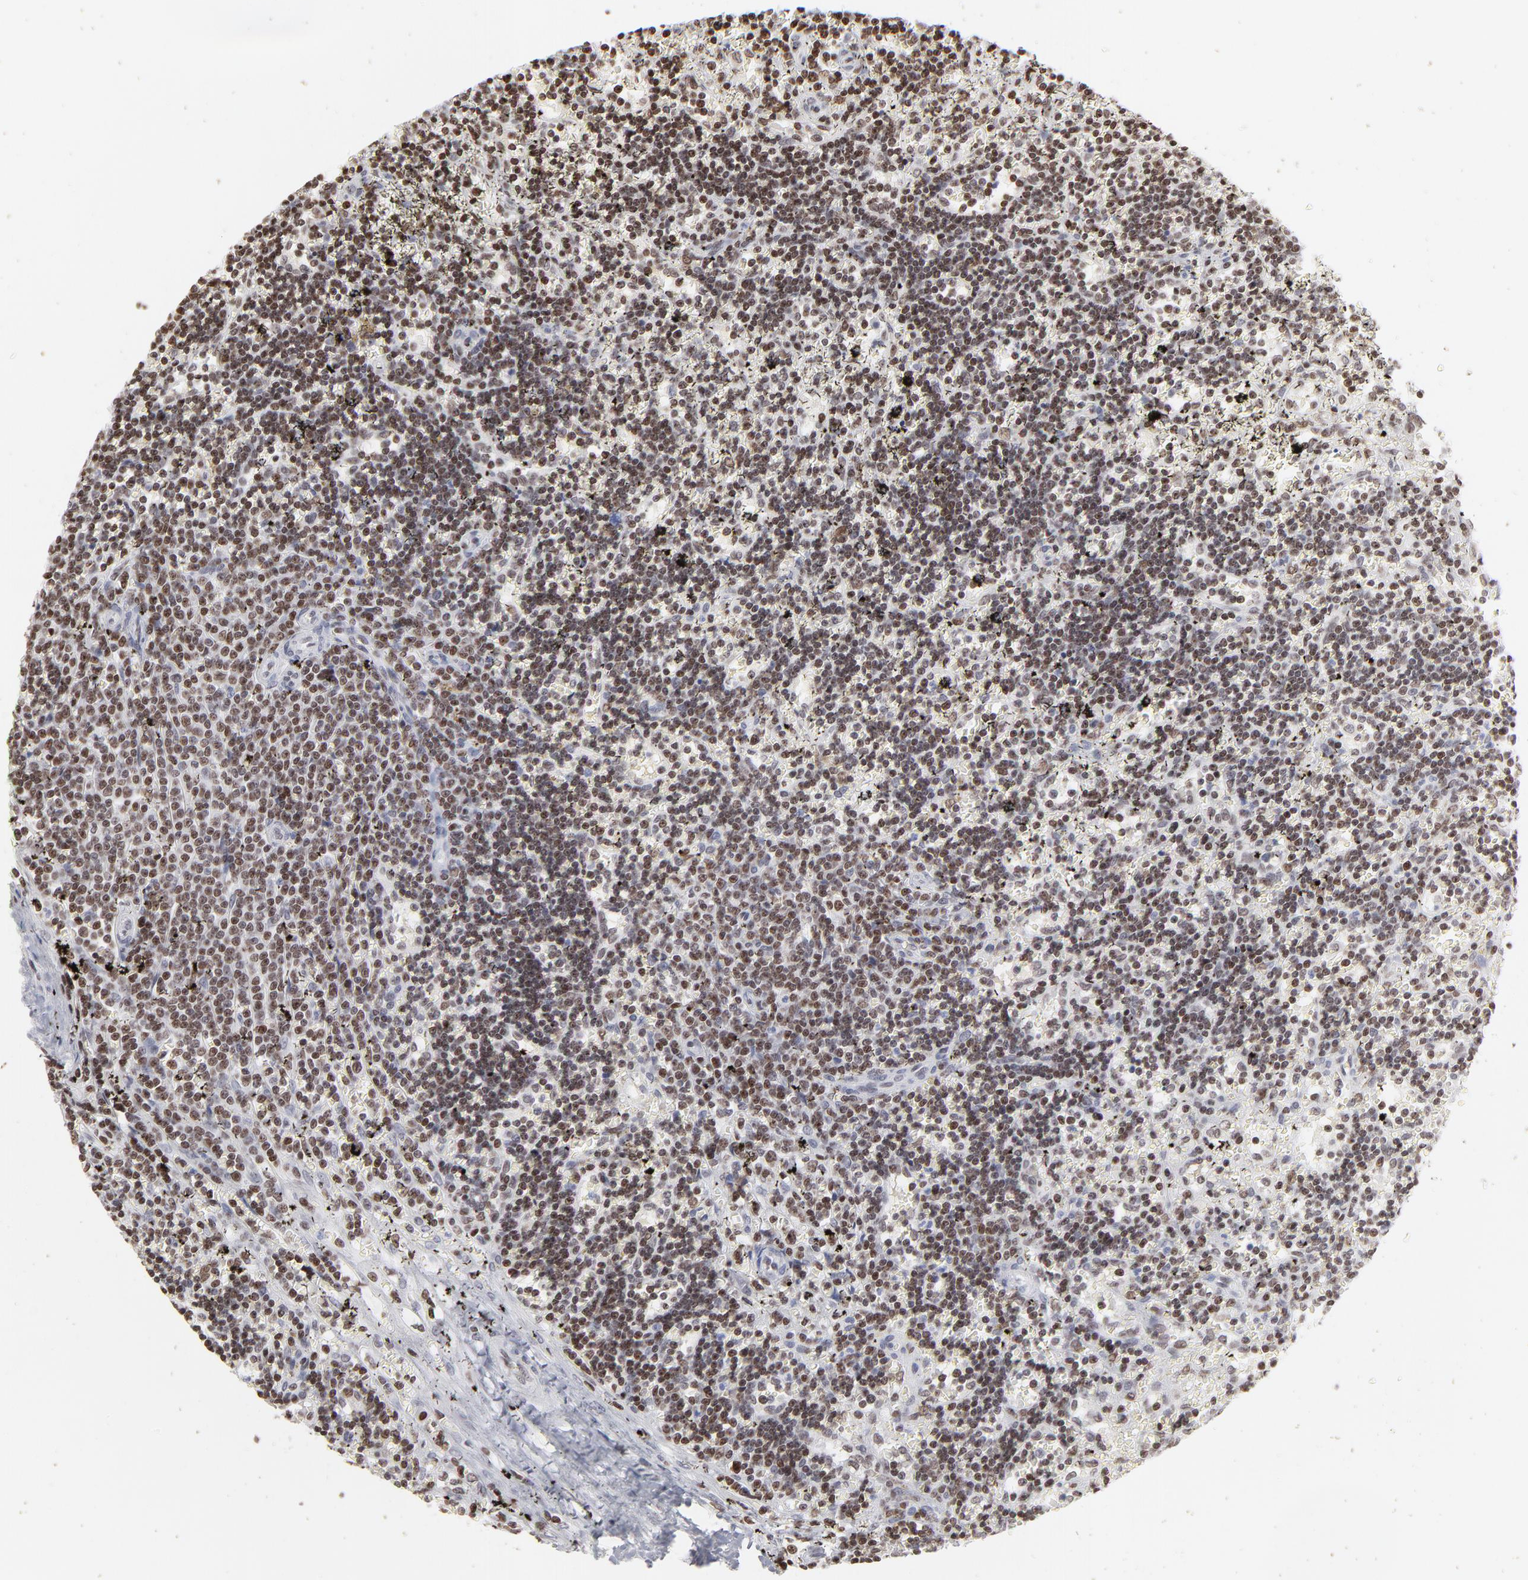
{"staining": {"intensity": "moderate", "quantity": ">75%", "location": "nuclear"}, "tissue": "lymphoma", "cell_type": "Tumor cells", "image_type": "cancer", "snomed": [{"axis": "morphology", "description": "Malignant lymphoma, non-Hodgkin's type, Low grade"}, {"axis": "topography", "description": "Spleen"}], "caption": "The immunohistochemical stain shows moderate nuclear positivity in tumor cells of lymphoma tissue.", "gene": "PARP1", "patient": {"sex": "male", "age": 60}}